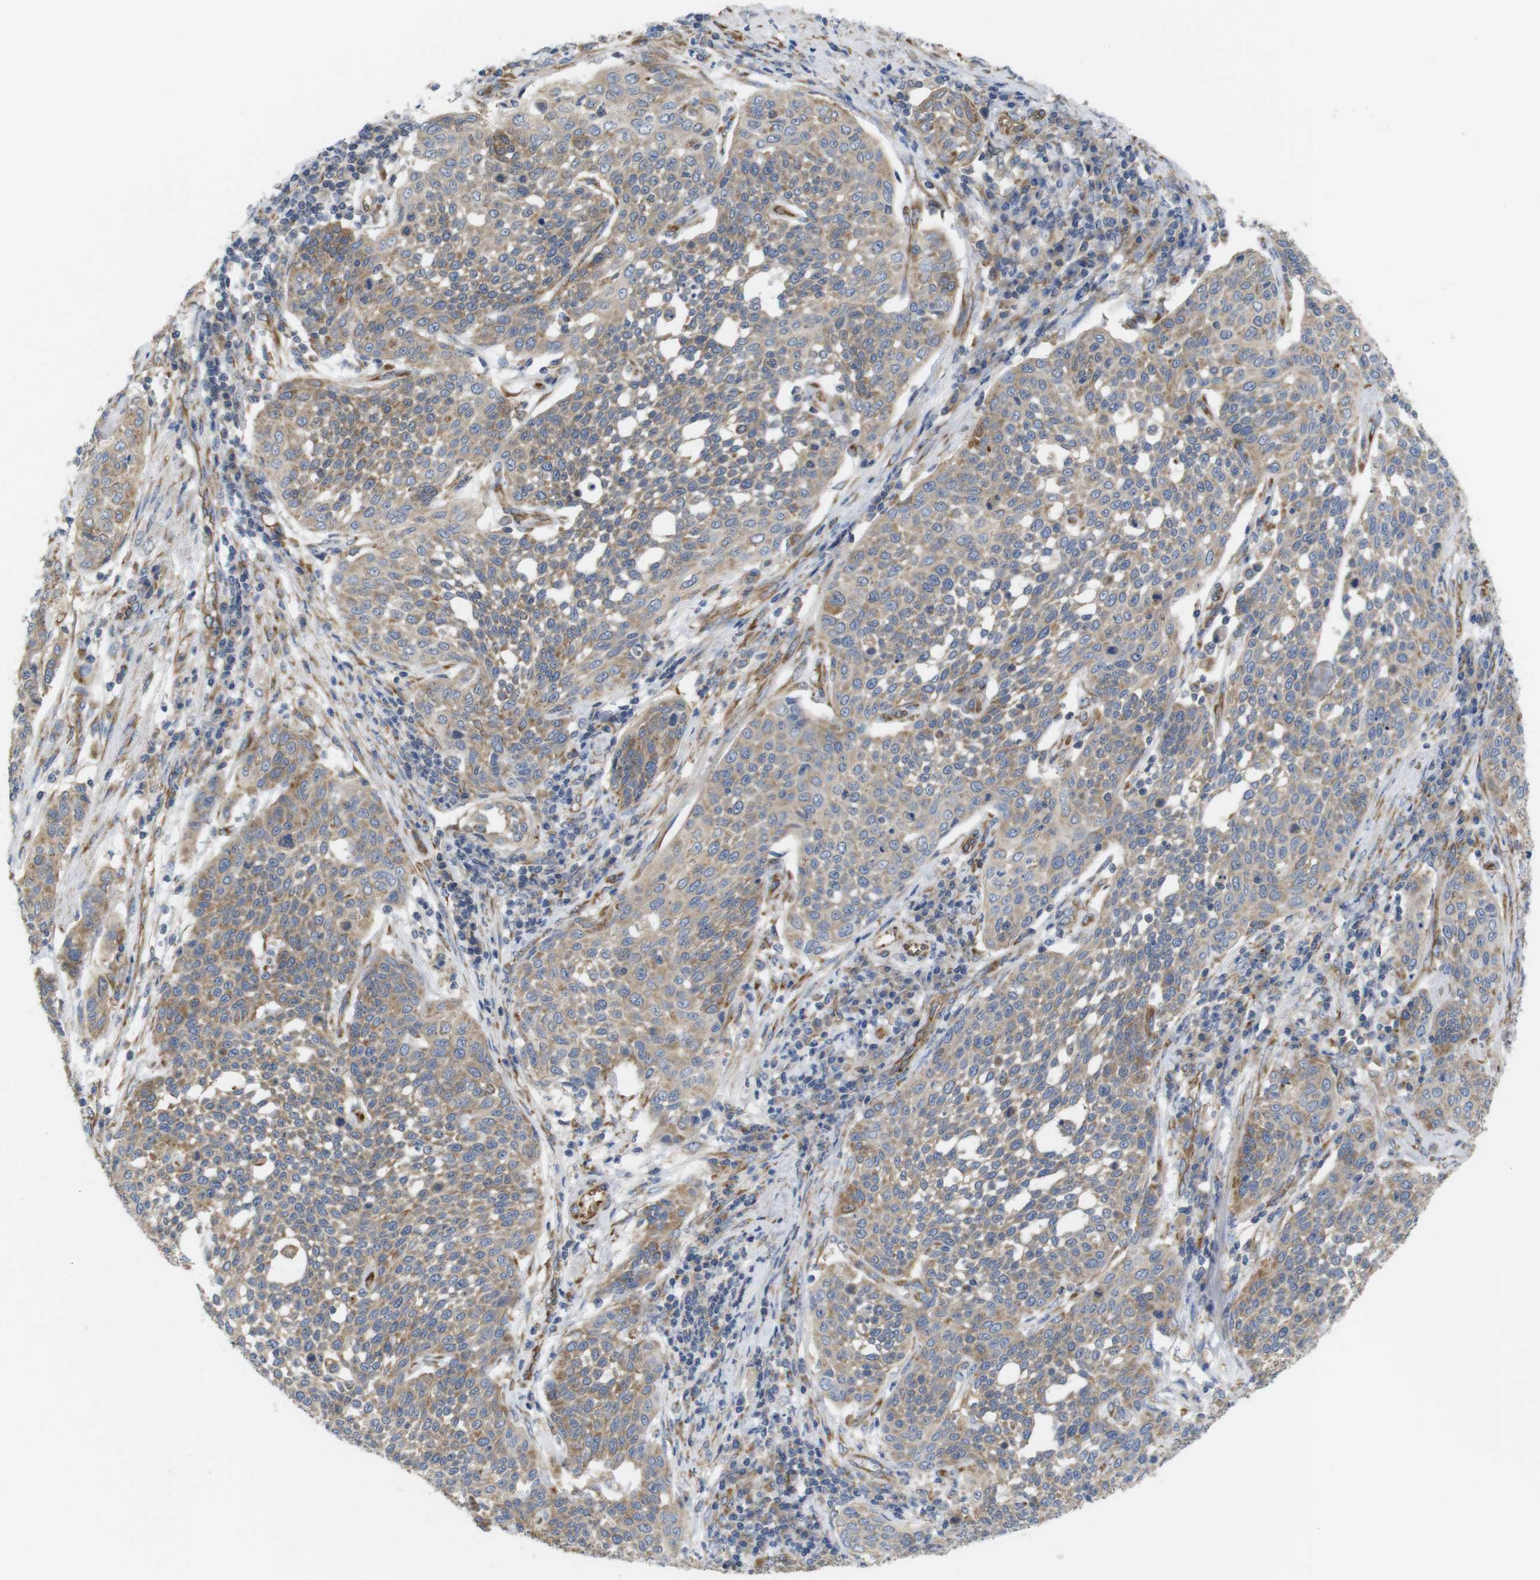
{"staining": {"intensity": "weak", "quantity": "25%-75%", "location": "cytoplasmic/membranous"}, "tissue": "cervical cancer", "cell_type": "Tumor cells", "image_type": "cancer", "snomed": [{"axis": "morphology", "description": "Squamous cell carcinoma, NOS"}, {"axis": "topography", "description": "Cervix"}], "caption": "Weak cytoplasmic/membranous protein expression is identified in approximately 25%-75% of tumor cells in cervical cancer (squamous cell carcinoma). (brown staining indicates protein expression, while blue staining denotes nuclei).", "gene": "PCNX2", "patient": {"sex": "female", "age": 34}}